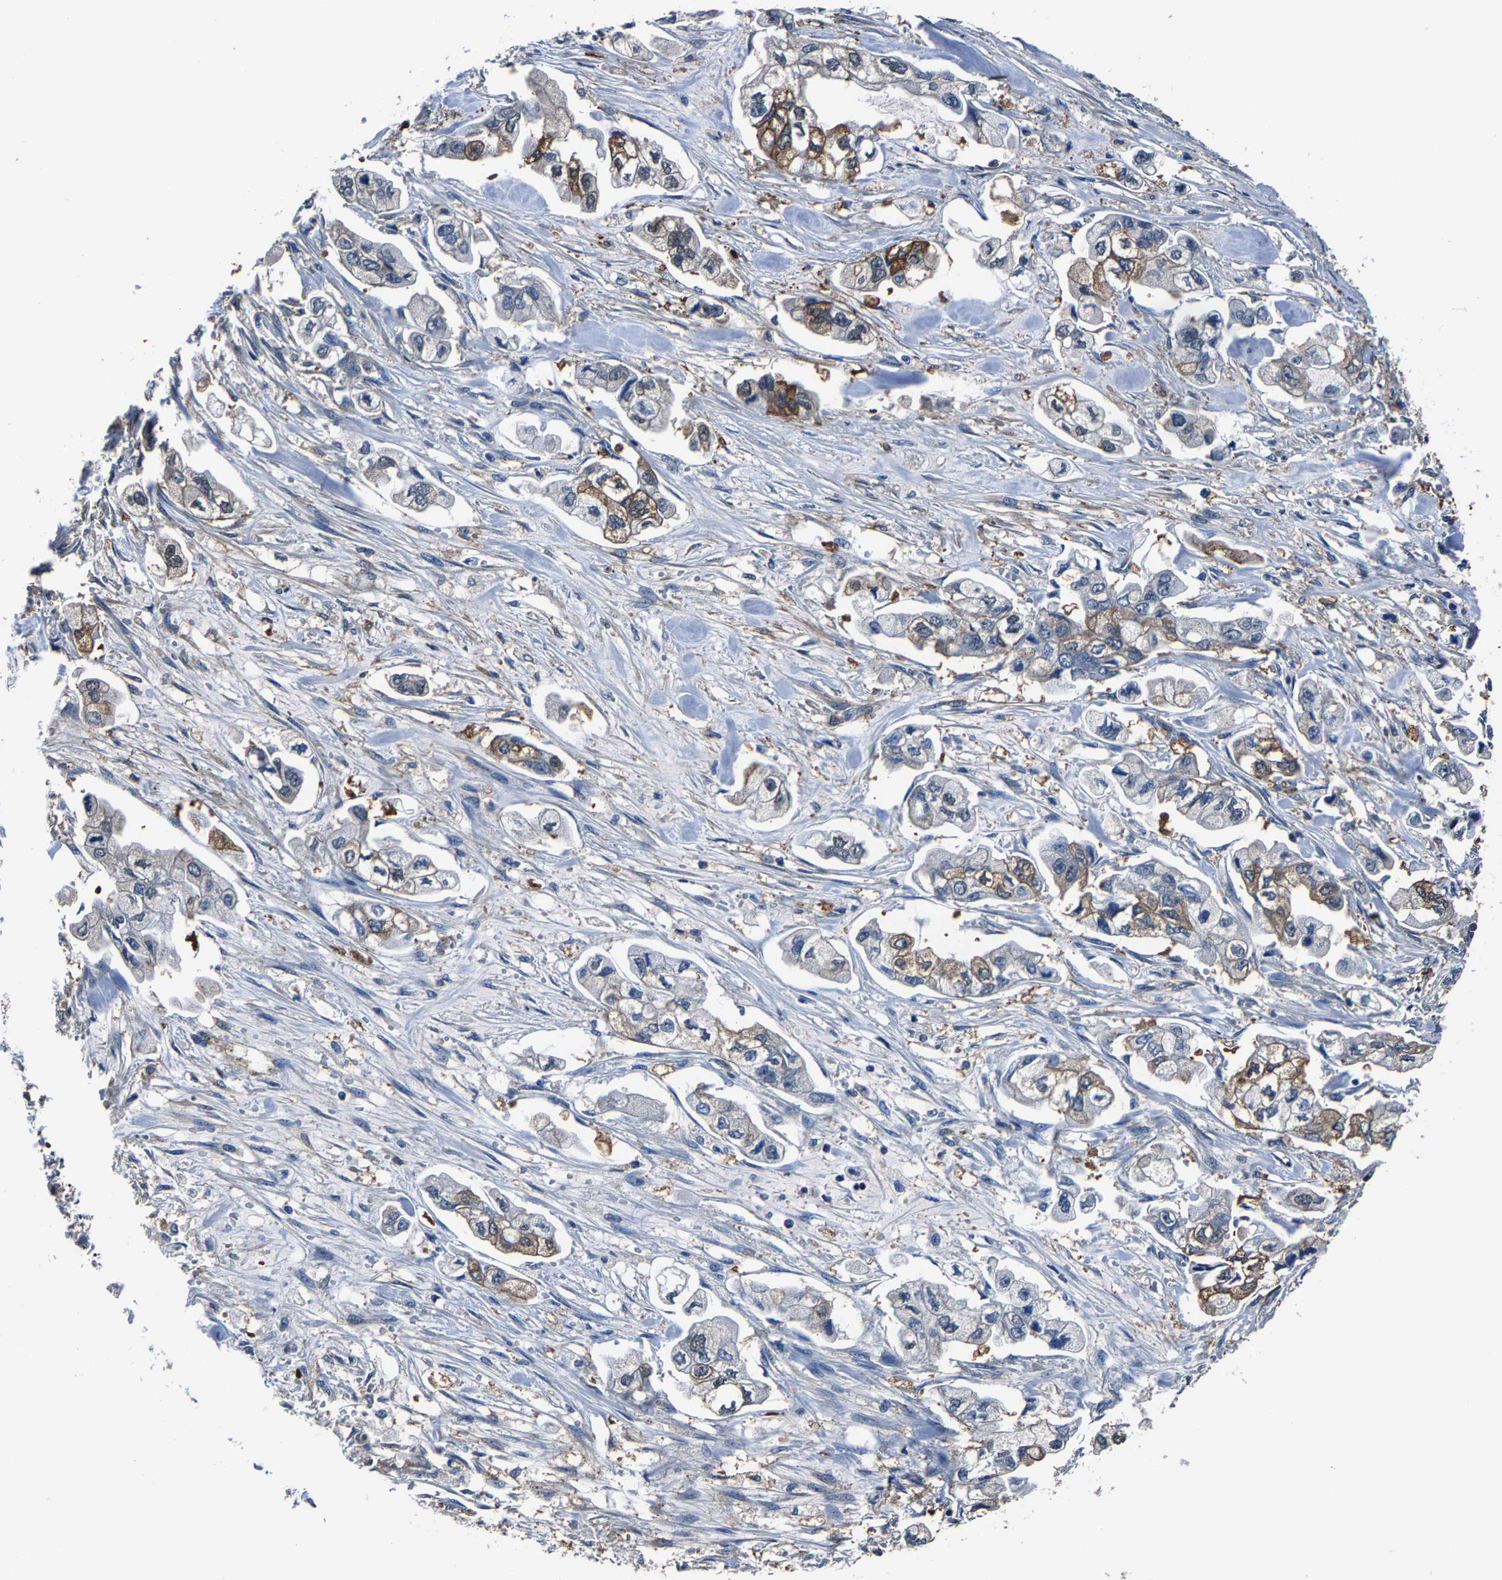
{"staining": {"intensity": "moderate", "quantity": "<25%", "location": "cytoplasmic/membranous"}, "tissue": "stomach cancer", "cell_type": "Tumor cells", "image_type": "cancer", "snomed": [{"axis": "morphology", "description": "Normal tissue, NOS"}, {"axis": "morphology", "description": "Adenocarcinoma, NOS"}, {"axis": "topography", "description": "Stomach"}], "caption": "Protein expression analysis of adenocarcinoma (stomach) reveals moderate cytoplasmic/membranous staining in about <25% of tumor cells. The protein is shown in brown color, while the nuclei are stained blue.", "gene": "ALDOB", "patient": {"sex": "male", "age": 62}}